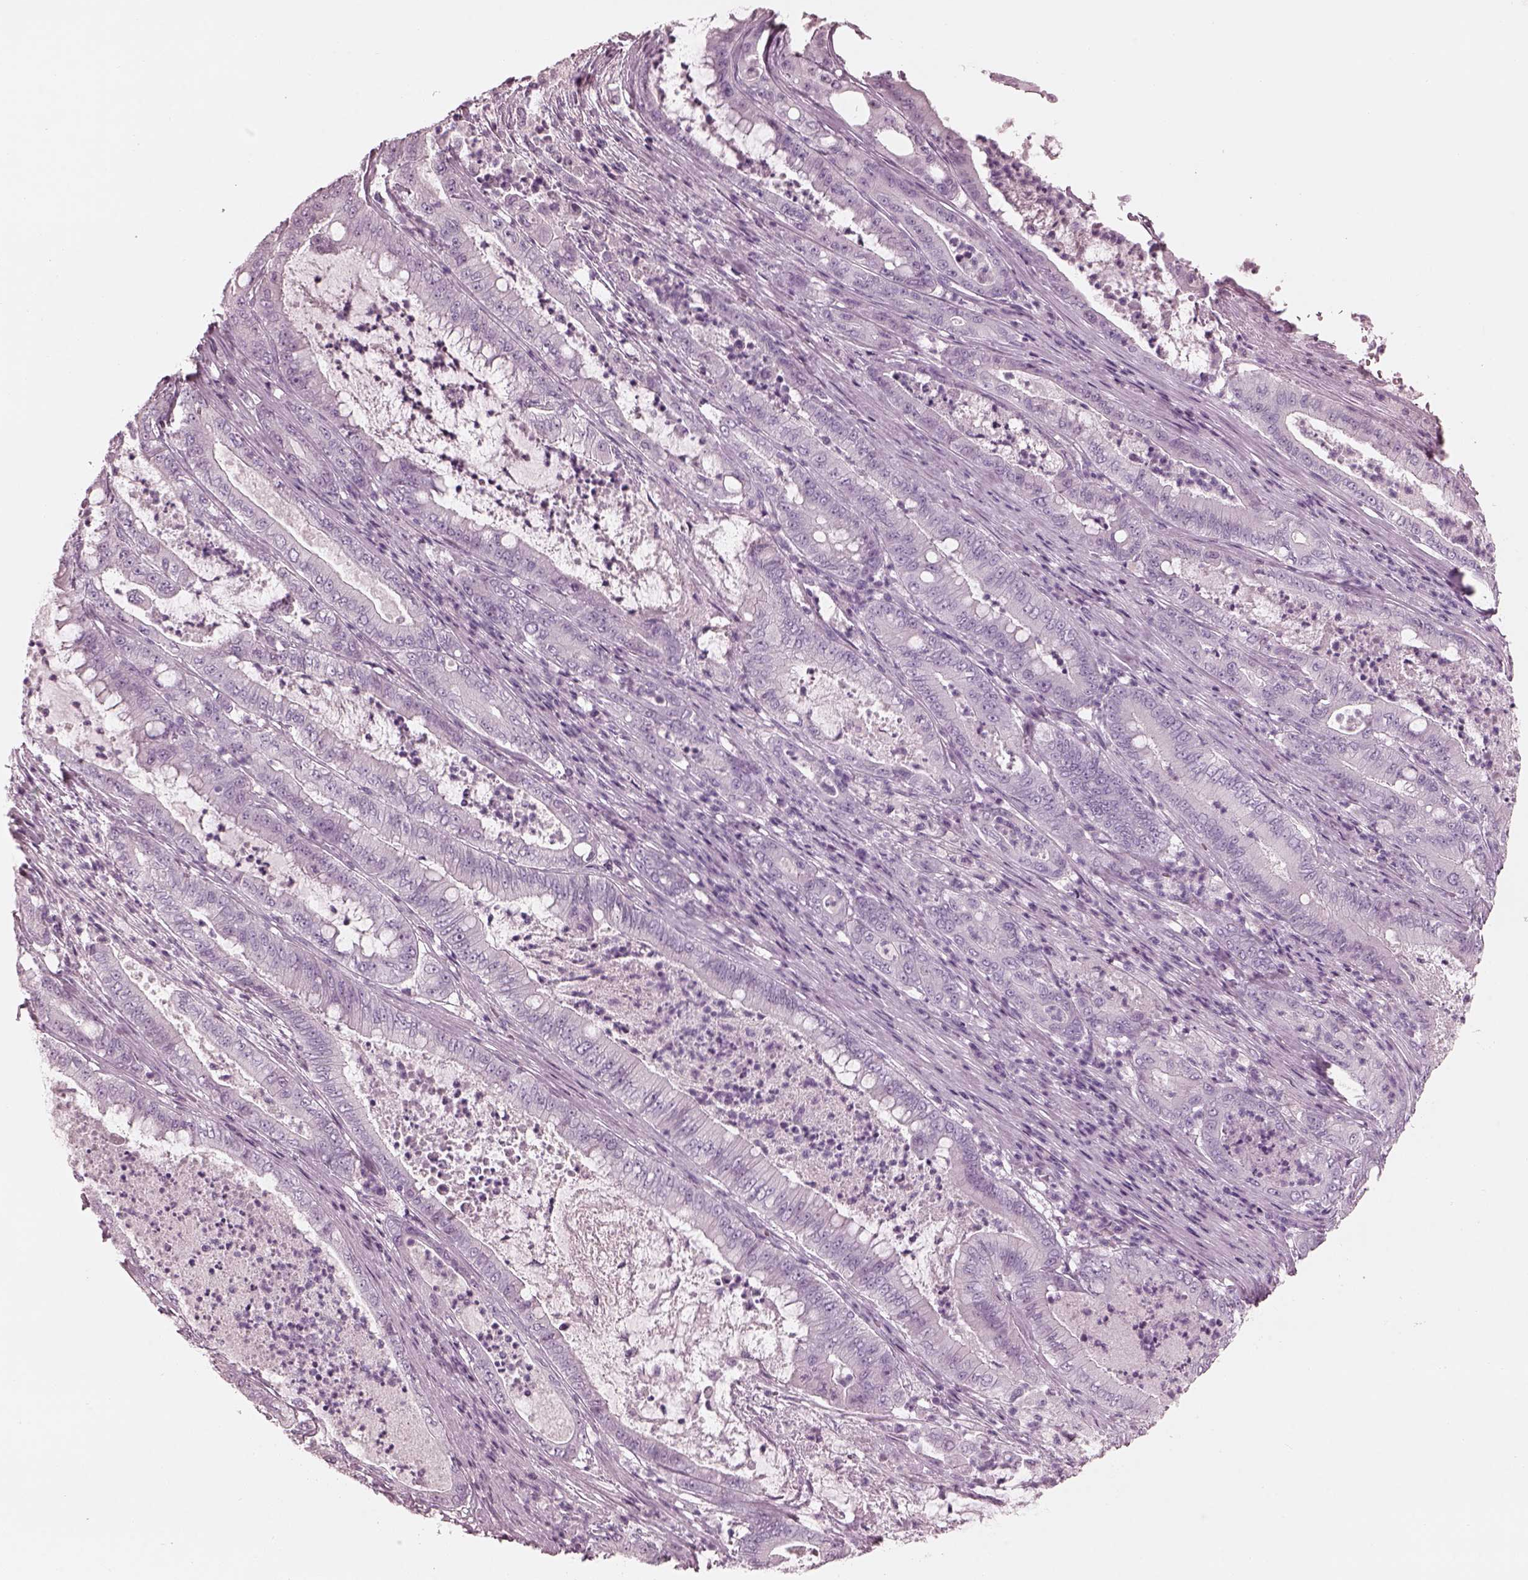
{"staining": {"intensity": "negative", "quantity": "none", "location": "none"}, "tissue": "pancreatic cancer", "cell_type": "Tumor cells", "image_type": "cancer", "snomed": [{"axis": "morphology", "description": "Adenocarcinoma, NOS"}, {"axis": "topography", "description": "Pancreas"}], "caption": "Immunohistochemistry (IHC) image of human adenocarcinoma (pancreatic) stained for a protein (brown), which shows no expression in tumor cells.", "gene": "FABP9", "patient": {"sex": "male", "age": 71}}